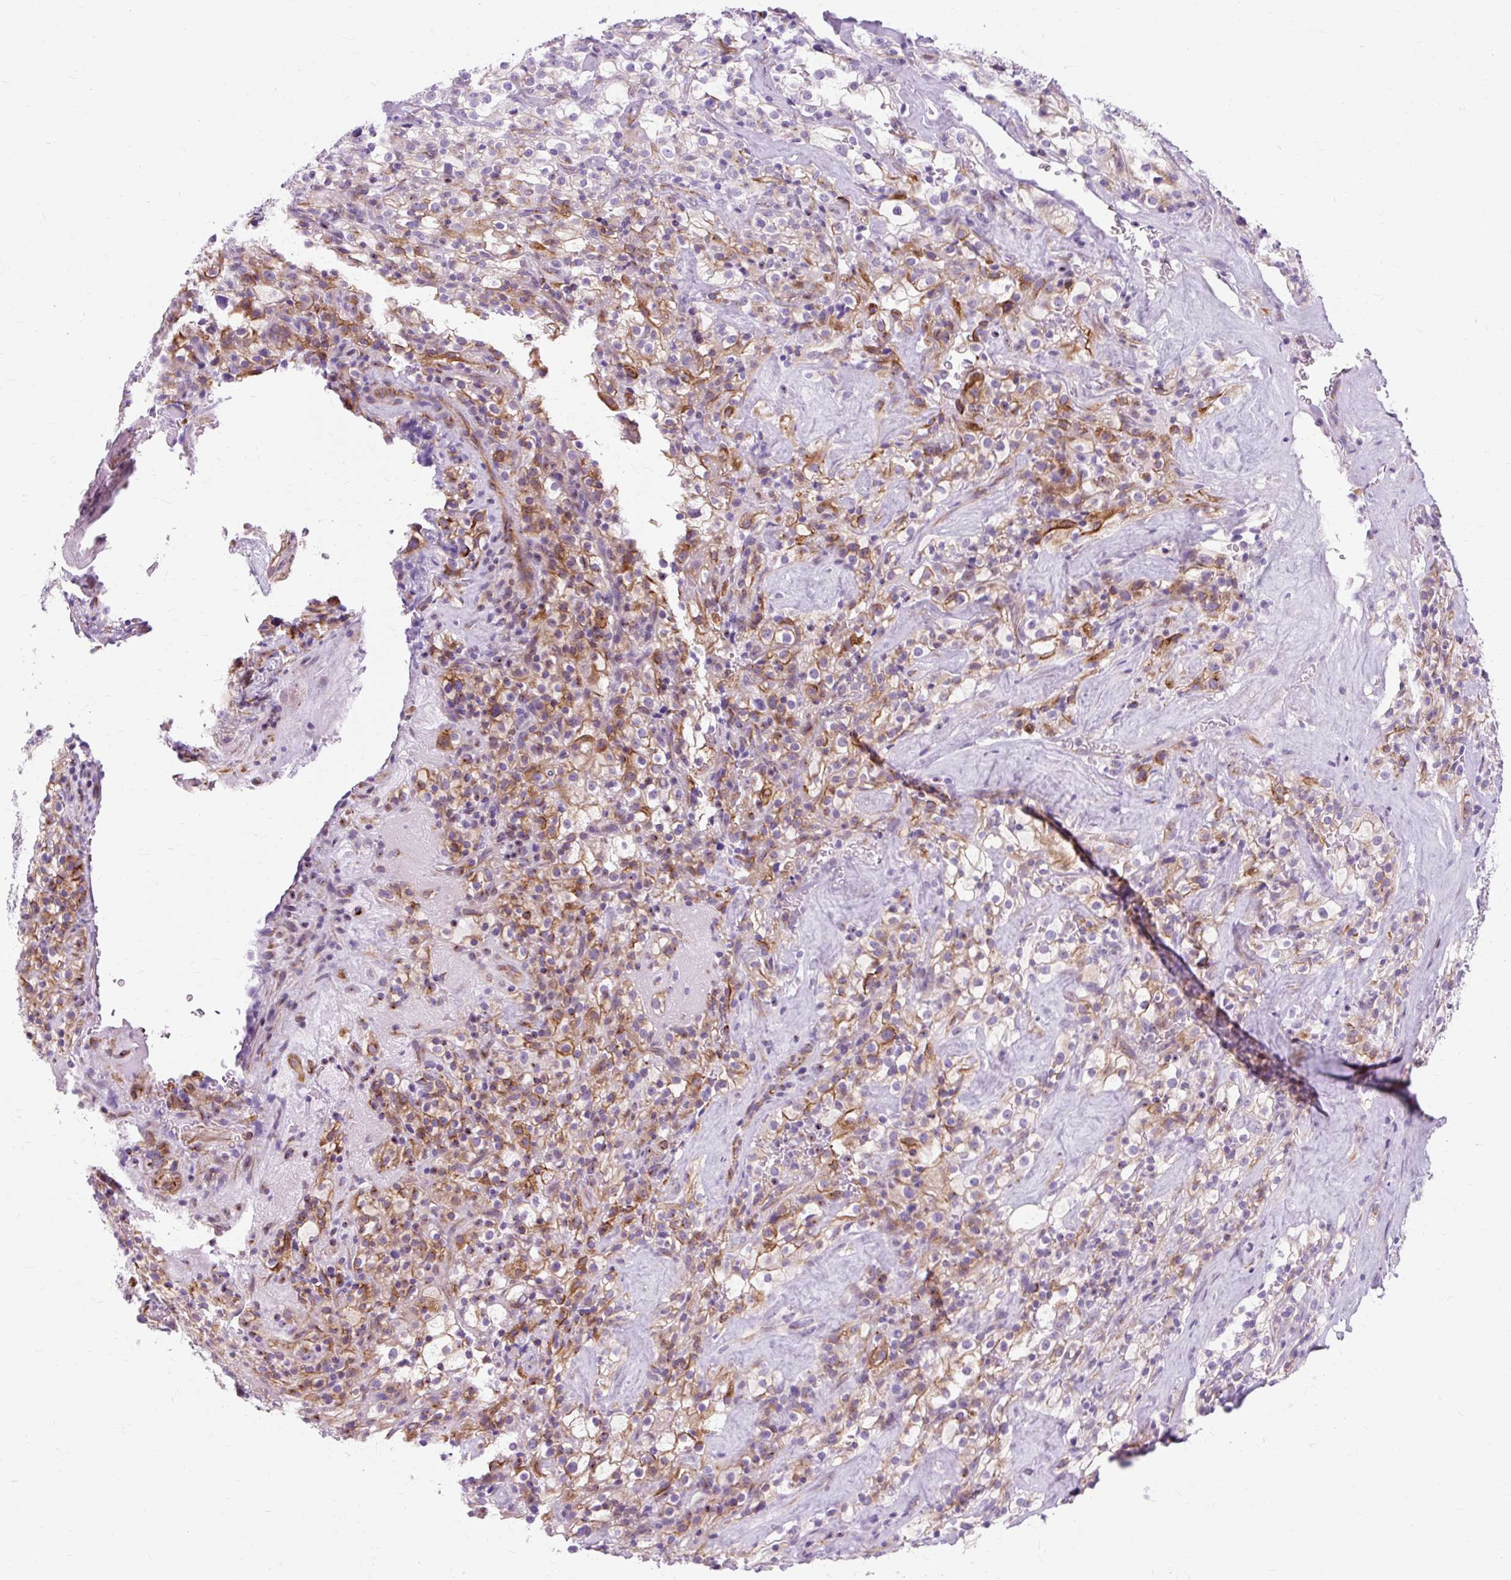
{"staining": {"intensity": "moderate", "quantity": "<25%", "location": "cytoplasmic/membranous"}, "tissue": "renal cancer", "cell_type": "Tumor cells", "image_type": "cancer", "snomed": [{"axis": "morphology", "description": "Adenocarcinoma, NOS"}, {"axis": "topography", "description": "Kidney"}], "caption": "Immunohistochemical staining of human renal adenocarcinoma displays moderate cytoplasmic/membranous protein staining in about <25% of tumor cells.", "gene": "TMEM89", "patient": {"sex": "female", "age": 74}}